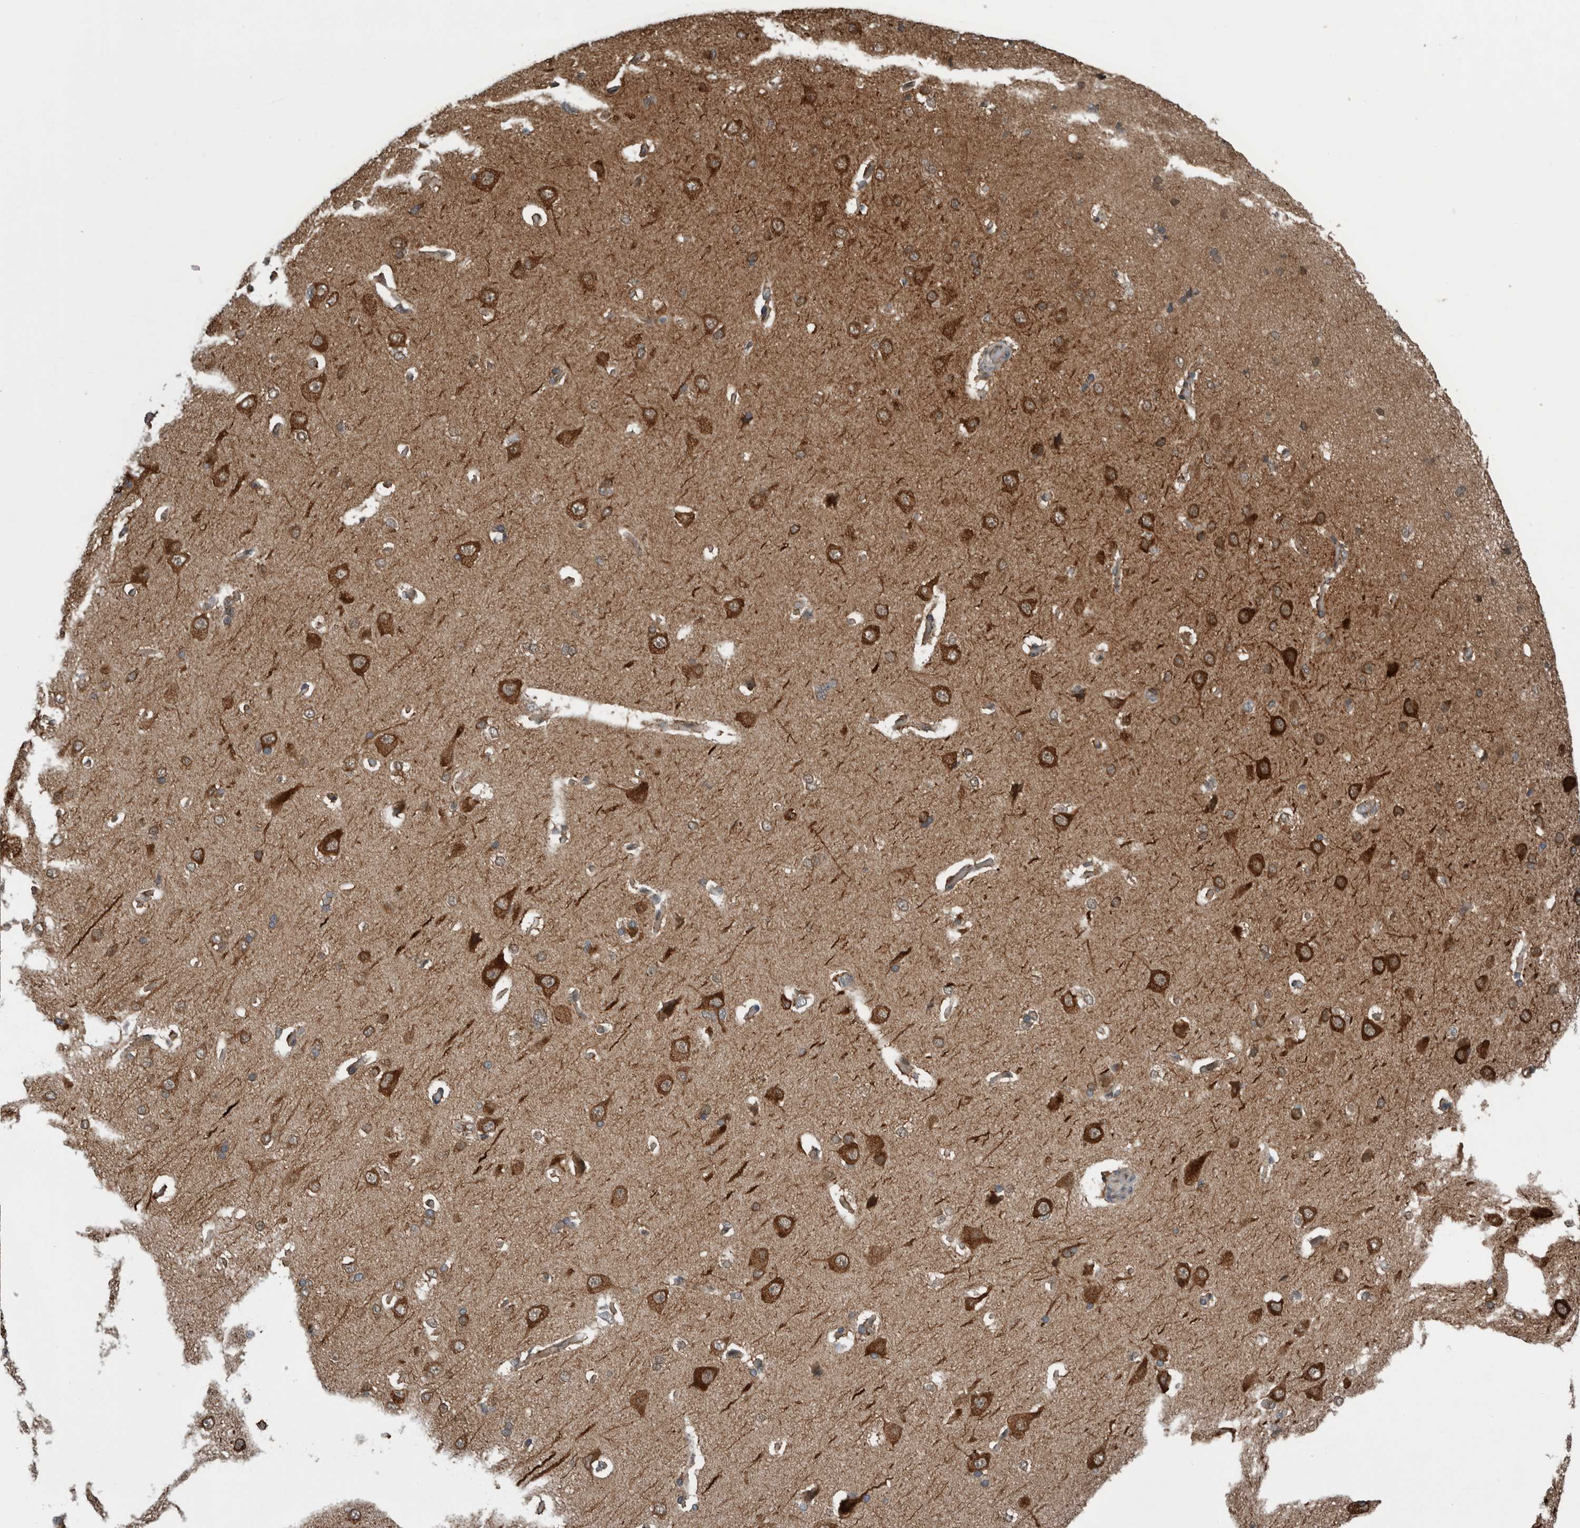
{"staining": {"intensity": "moderate", "quantity": "25%-75%", "location": "cytoplasmic/membranous,nuclear"}, "tissue": "cerebral cortex", "cell_type": "Endothelial cells", "image_type": "normal", "snomed": [{"axis": "morphology", "description": "Normal tissue, NOS"}, {"axis": "topography", "description": "Cerebral cortex"}], "caption": "A brown stain shows moderate cytoplasmic/membranous,nuclear expression of a protein in endothelial cells of unremarkable human cerebral cortex. The staining is performed using DAB brown chromogen to label protein expression. The nuclei are counter-stained blue using hematoxylin.", "gene": "ENY2", "patient": {"sex": "male", "age": 62}}